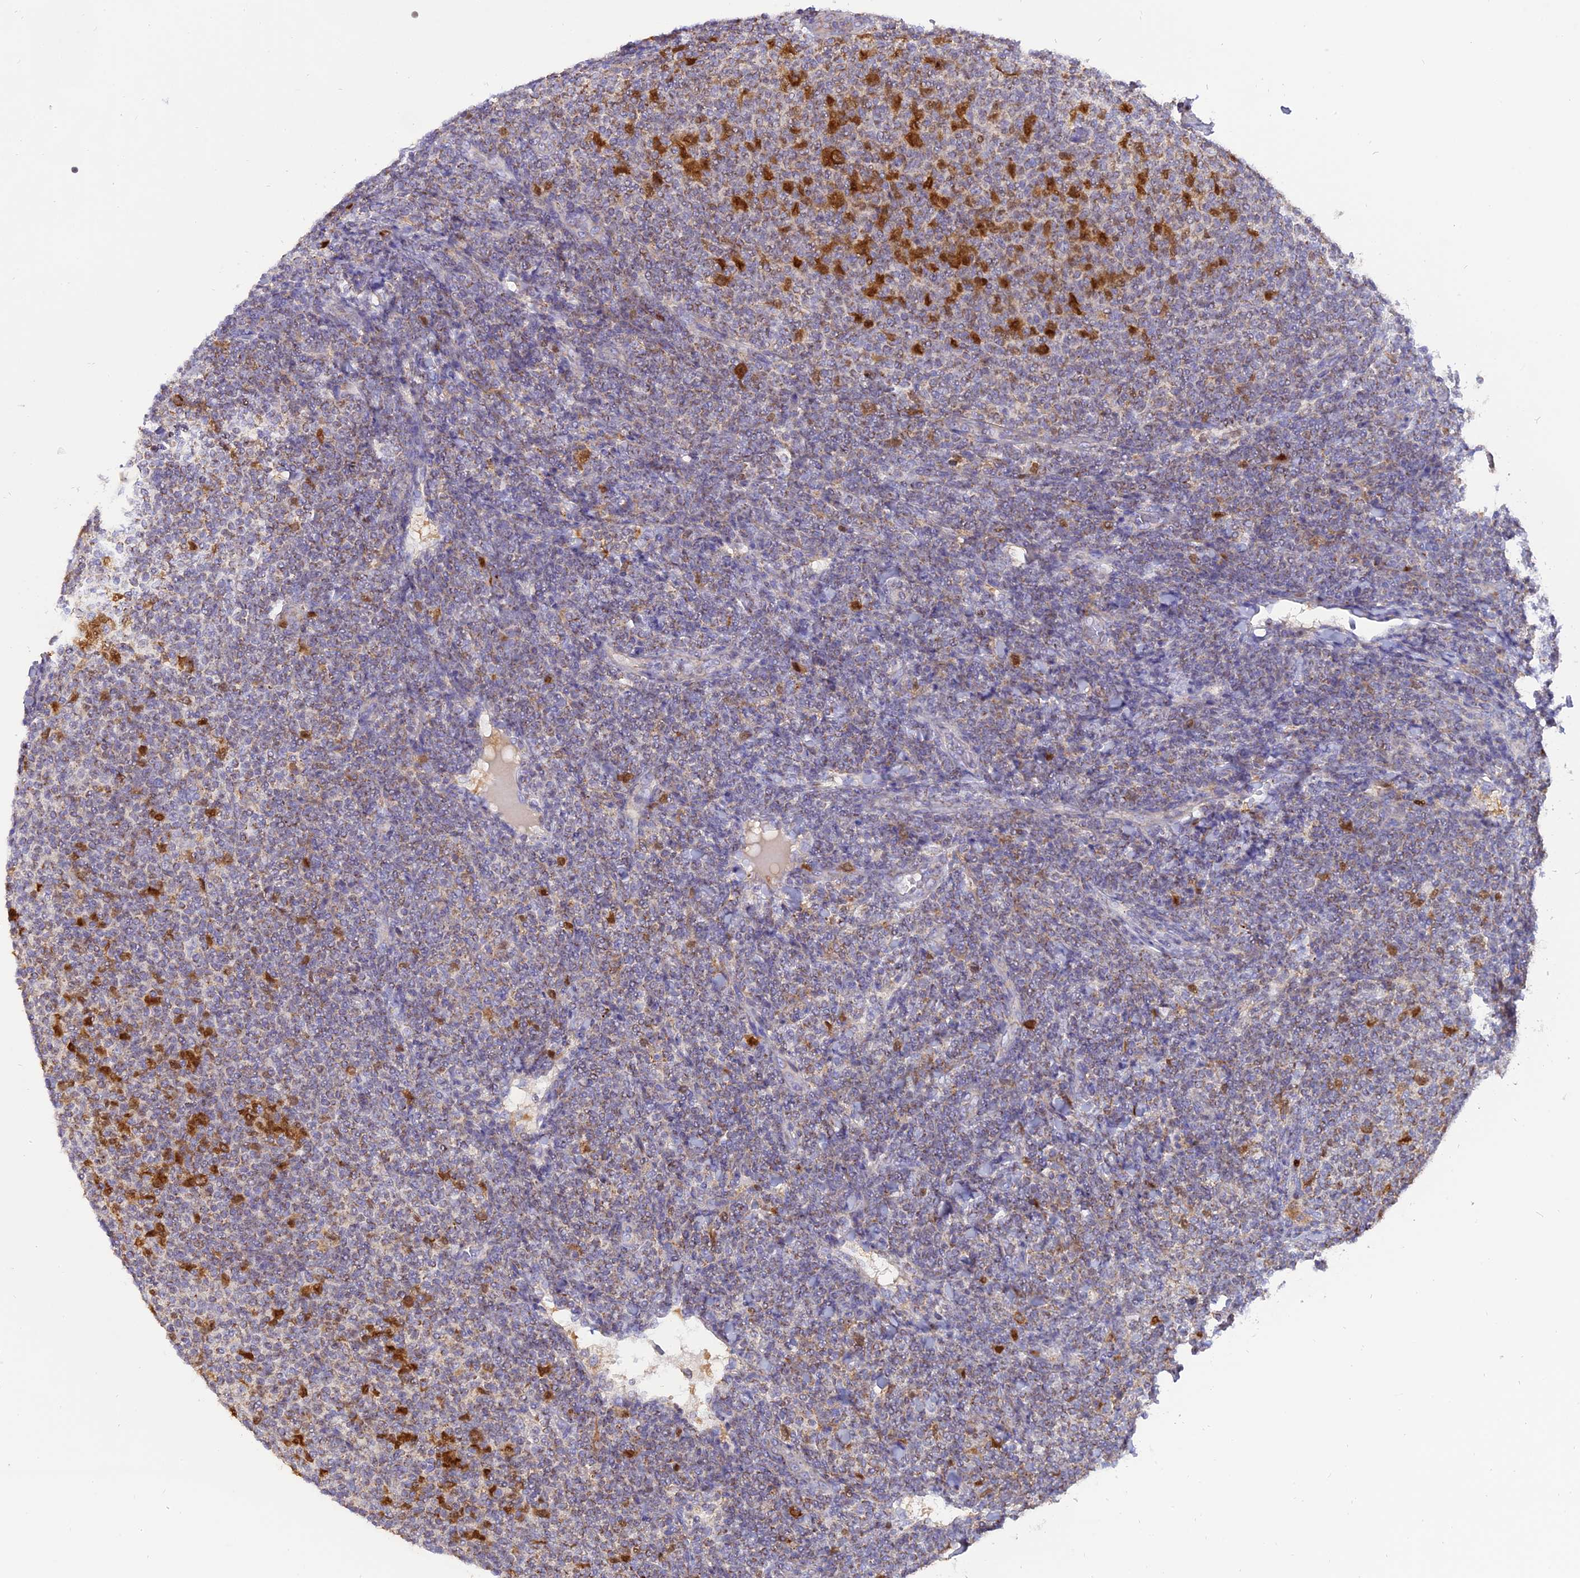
{"staining": {"intensity": "strong", "quantity": "<25%", "location": "cytoplasmic/membranous,nuclear"}, "tissue": "lymphoma", "cell_type": "Tumor cells", "image_type": "cancer", "snomed": [{"axis": "morphology", "description": "Malignant lymphoma, non-Hodgkin's type, Low grade"}, {"axis": "topography", "description": "Lymph node"}], "caption": "Immunohistochemistry (IHC) histopathology image of neoplastic tissue: lymphoma stained using IHC reveals medium levels of strong protein expression localized specifically in the cytoplasmic/membranous and nuclear of tumor cells, appearing as a cytoplasmic/membranous and nuclear brown color.", "gene": "CENPV", "patient": {"sex": "male", "age": 66}}